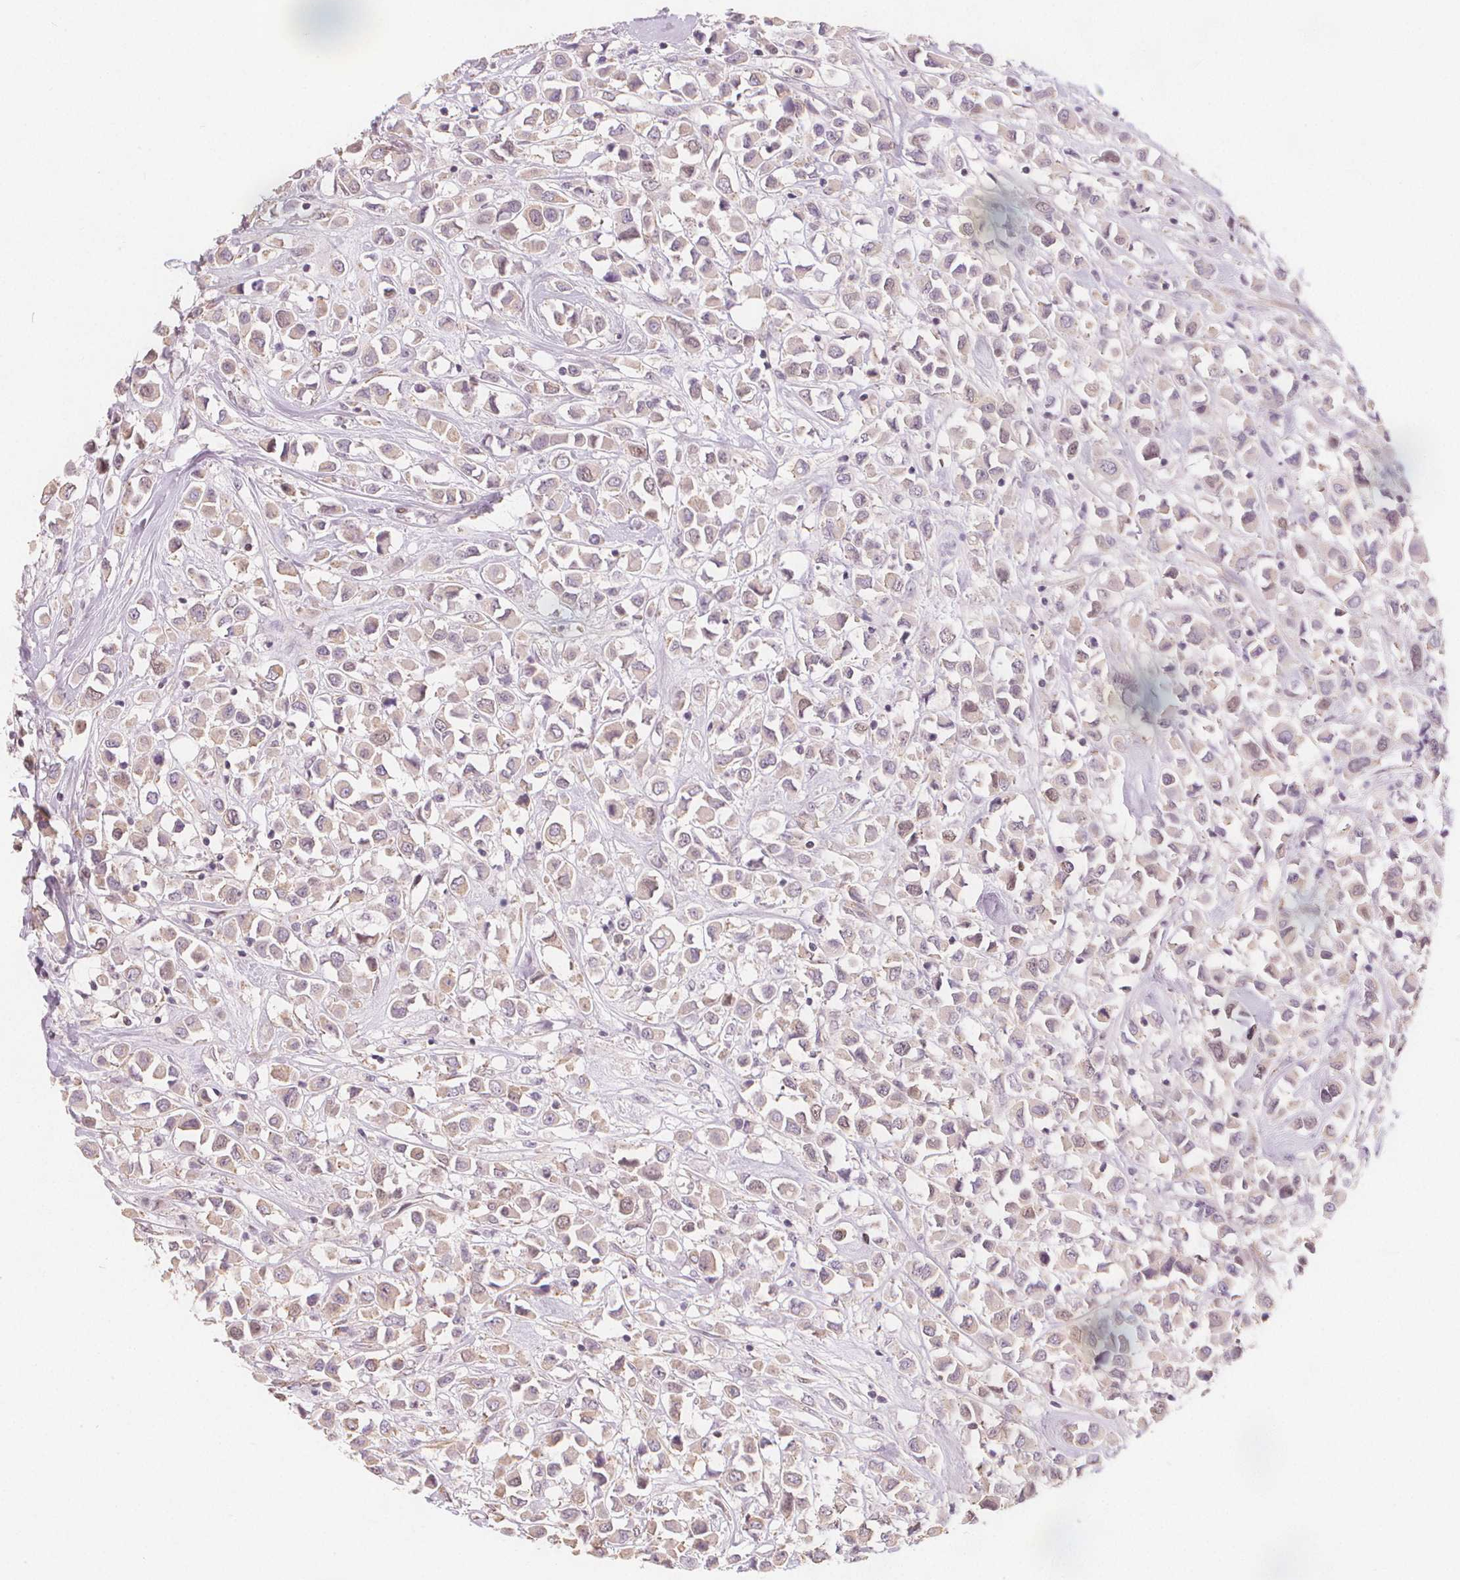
{"staining": {"intensity": "negative", "quantity": "none", "location": "none"}, "tissue": "breast cancer", "cell_type": "Tumor cells", "image_type": "cancer", "snomed": [{"axis": "morphology", "description": "Duct carcinoma"}, {"axis": "topography", "description": "Breast"}], "caption": "Immunohistochemical staining of invasive ductal carcinoma (breast) reveals no significant positivity in tumor cells. (DAB immunohistochemistry (IHC) with hematoxylin counter stain).", "gene": "TIPIN", "patient": {"sex": "female", "age": 61}}